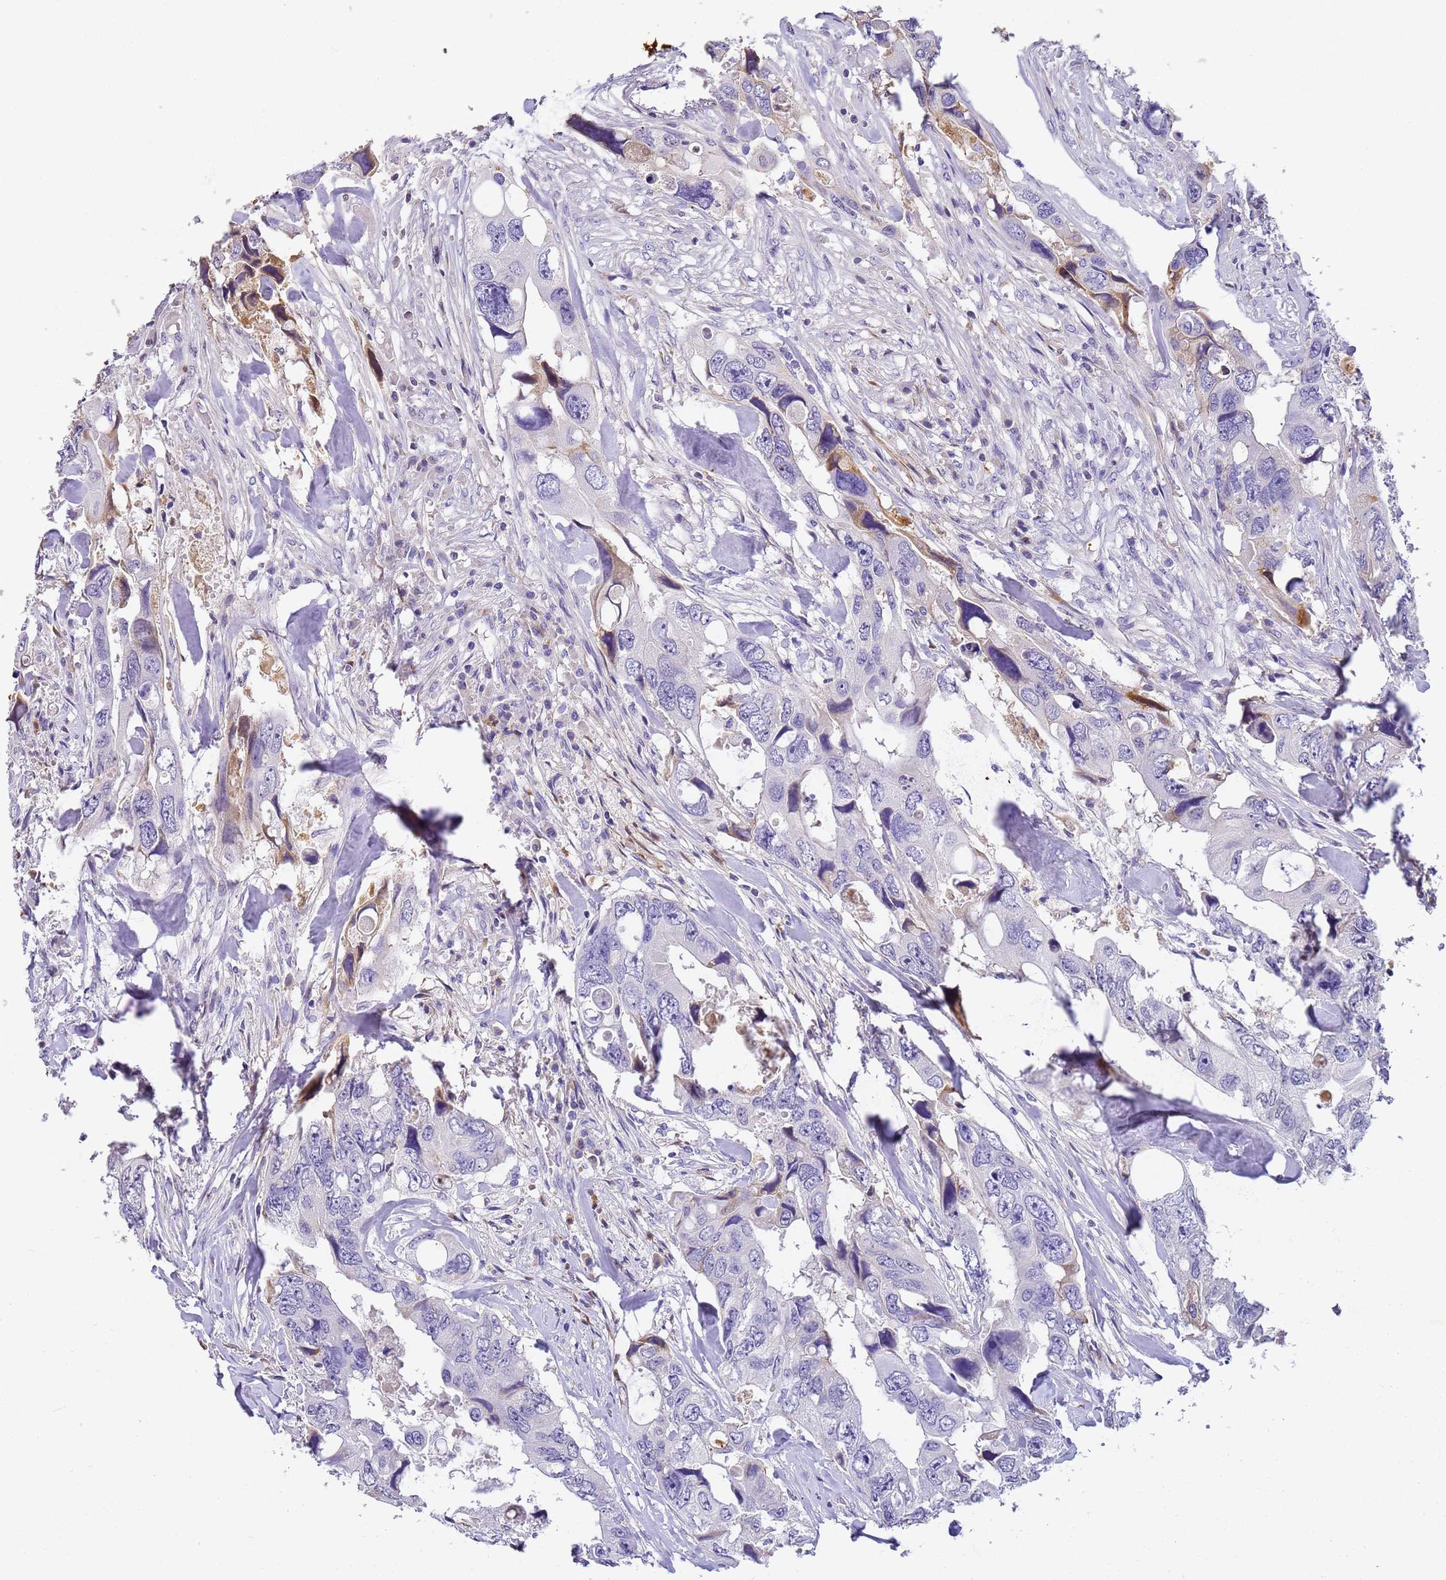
{"staining": {"intensity": "moderate", "quantity": "<25%", "location": "cytoplasmic/membranous"}, "tissue": "colorectal cancer", "cell_type": "Tumor cells", "image_type": "cancer", "snomed": [{"axis": "morphology", "description": "Adenocarcinoma, NOS"}, {"axis": "topography", "description": "Rectum"}], "caption": "An image showing moderate cytoplasmic/membranous expression in approximately <25% of tumor cells in adenocarcinoma (colorectal), as visualized by brown immunohistochemical staining.", "gene": "CFHR2", "patient": {"sex": "male", "age": 57}}